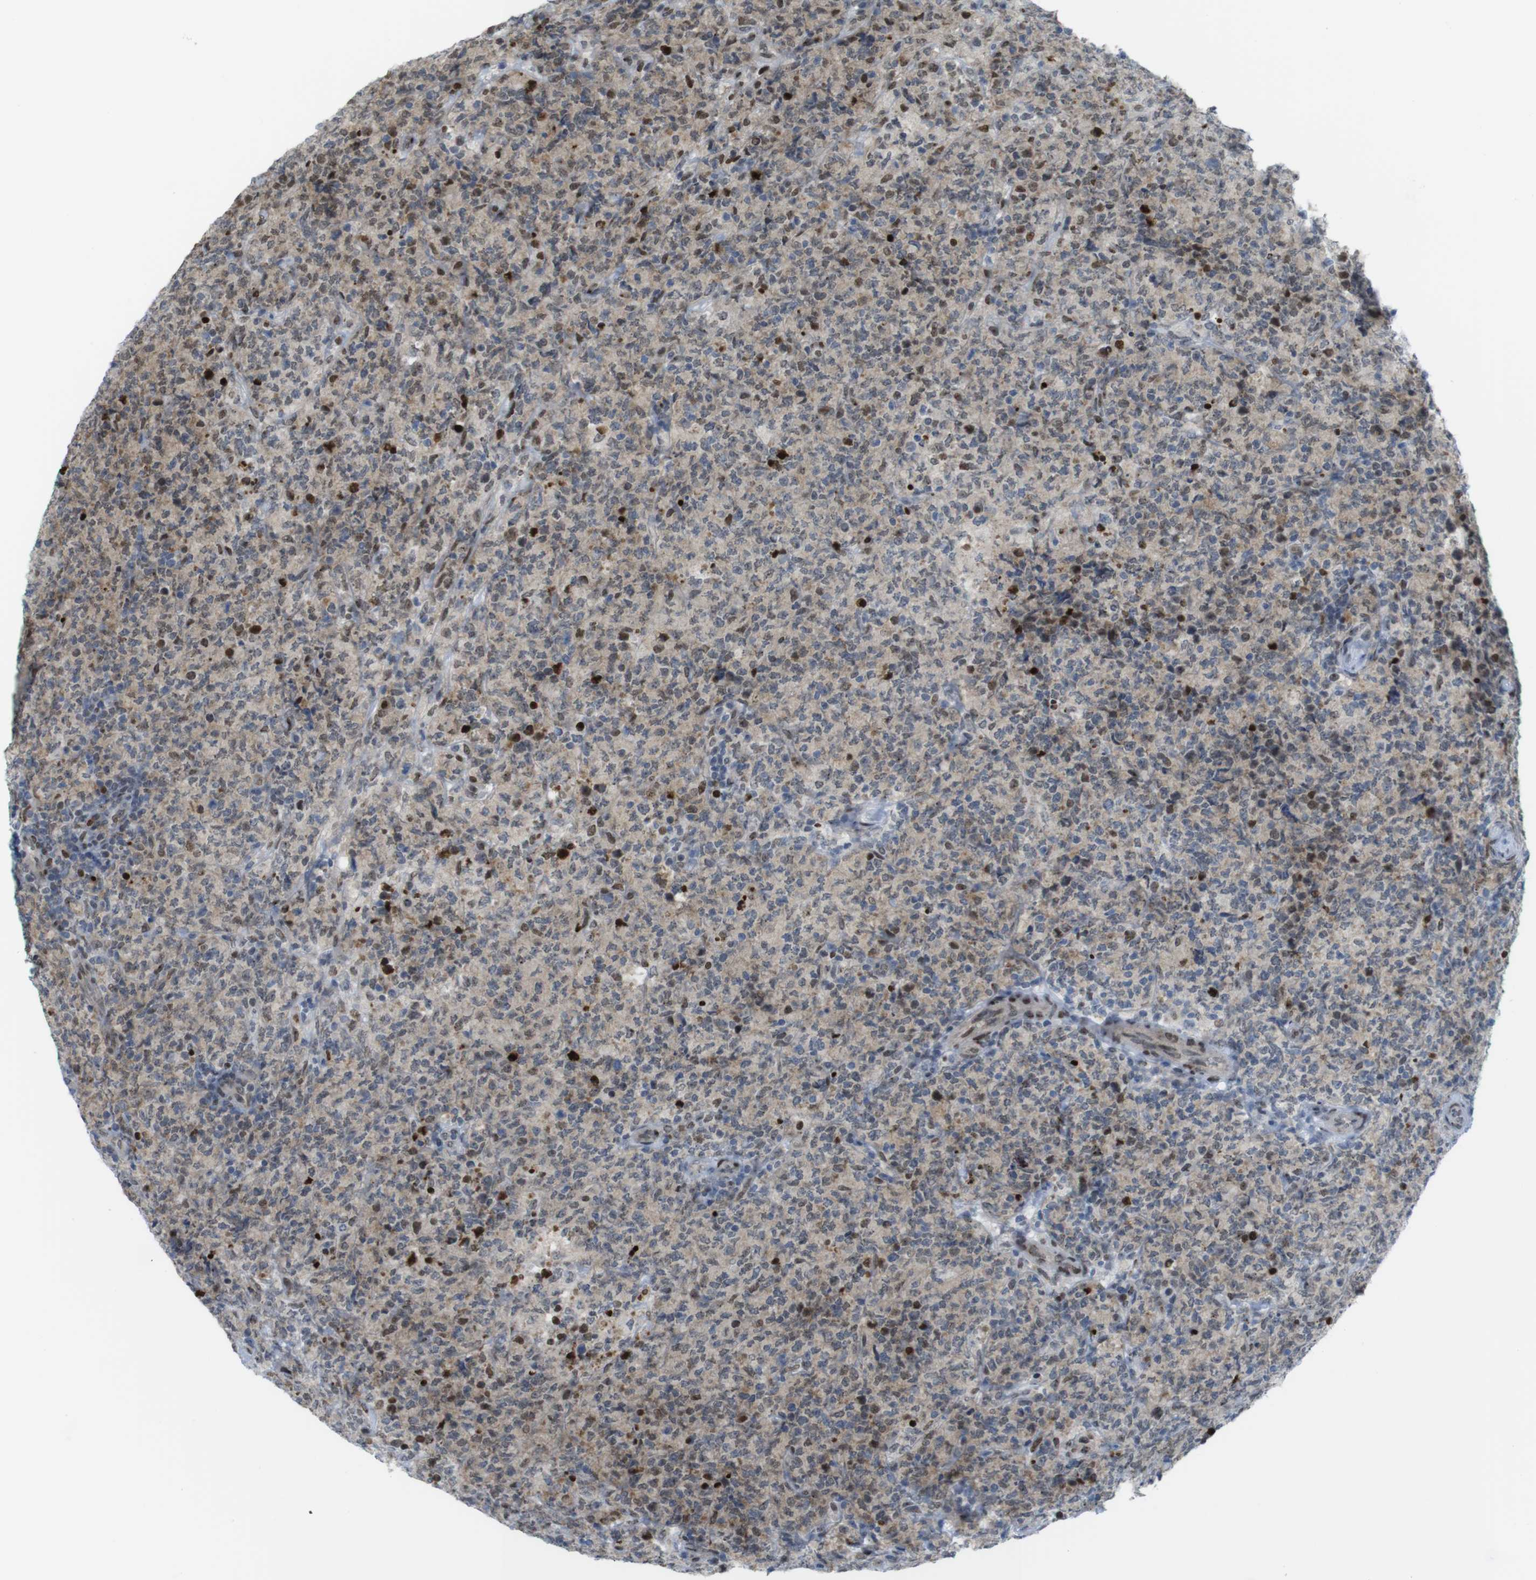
{"staining": {"intensity": "moderate", "quantity": "25%-75%", "location": "nuclear"}, "tissue": "lymphoma", "cell_type": "Tumor cells", "image_type": "cancer", "snomed": [{"axis": "morphology", "description": "Malignant lymphoma, non-Hodgkin's type, High grade"}, {"axis": "topography", "description": "Tonsil"}], "caption": "Malignant lymphoma, non-Hodgkin's type (high-grade) stained with IHC reveals moderate nuclear expression in about 25%-75% of tumor cells.", "gene": "UBB", "patient": {"sex": "female", "age": 36}}